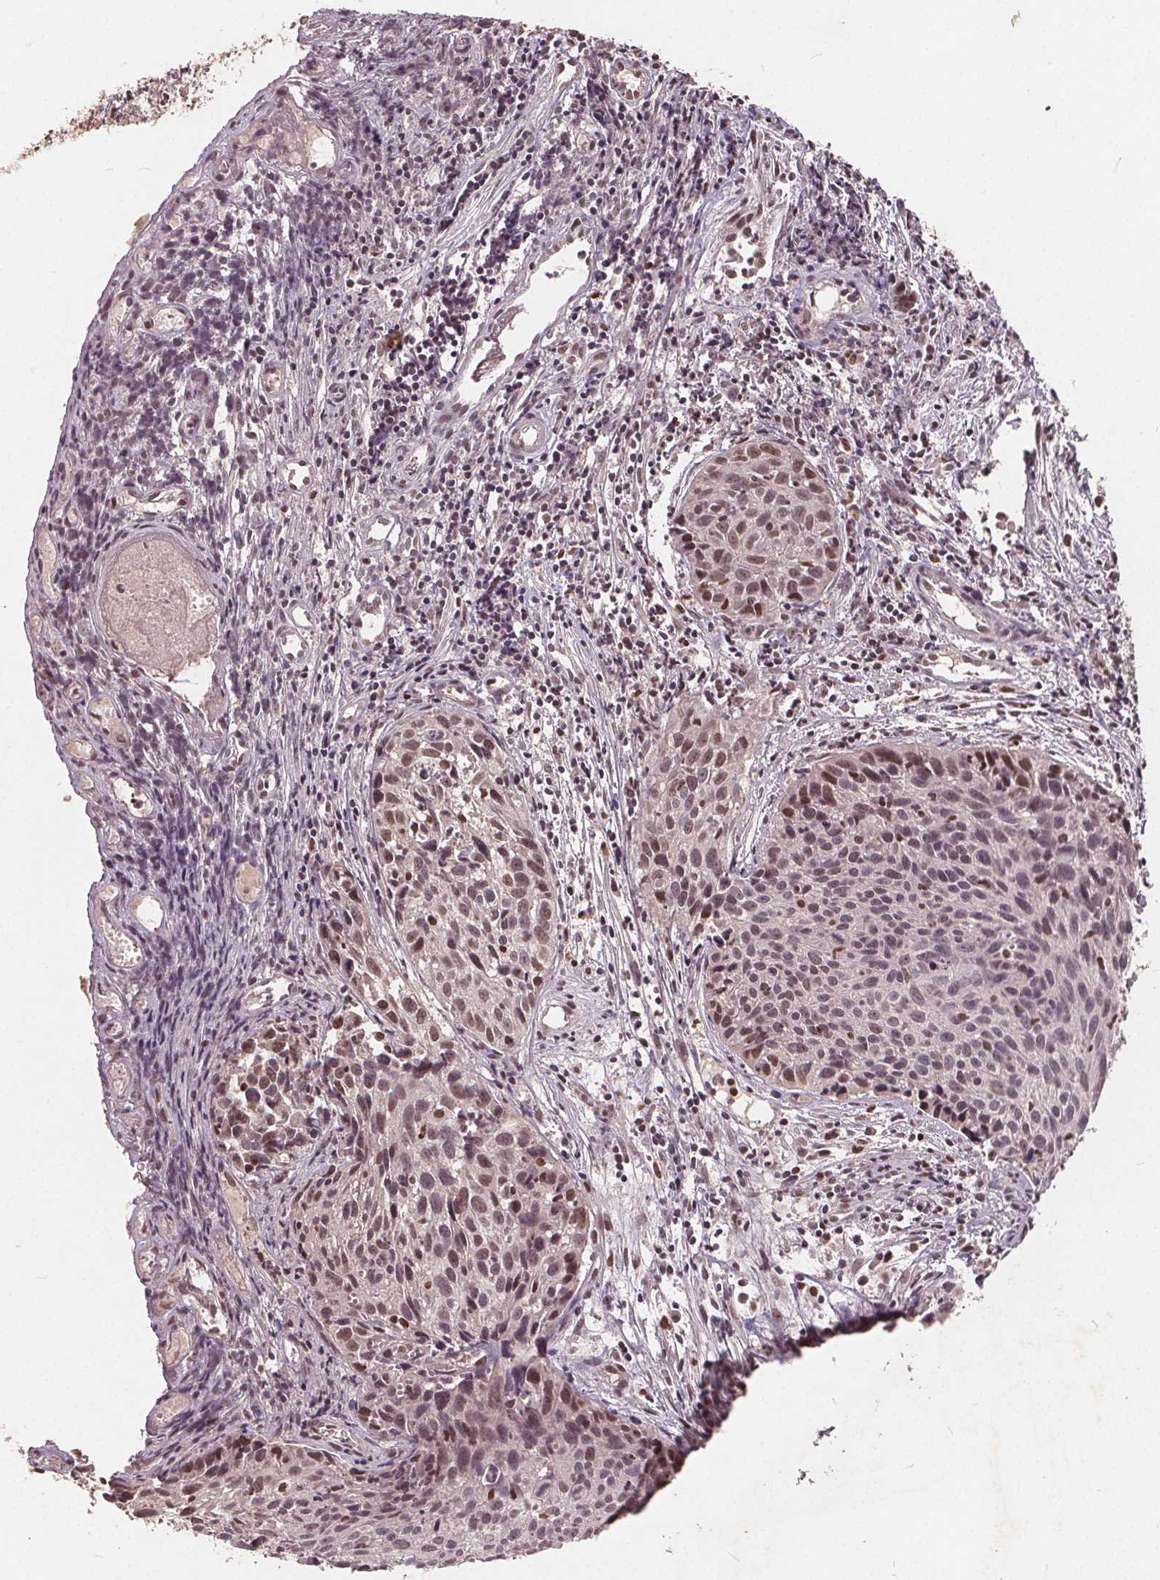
{"staining": {"intensity": "weak", "quantity": ">75%", "location": "nuclear"}, "tissue": "cervical cancer", "cell_type": "Tumor cells", "image_type": "cancer", "snomed": [{"axis": "morphology", "description": "Squamous cell carcinoma, NOS"}, {"axis": "topography", "description": "Cervix"}], "caption": "Tumor cells demonstrate weak nuclear positivity in approximately >75% of cells in squamous cell carcinoma (cervical).", "gene": "DNMT3B", "patient": {"sex": "female", "age": 30}}